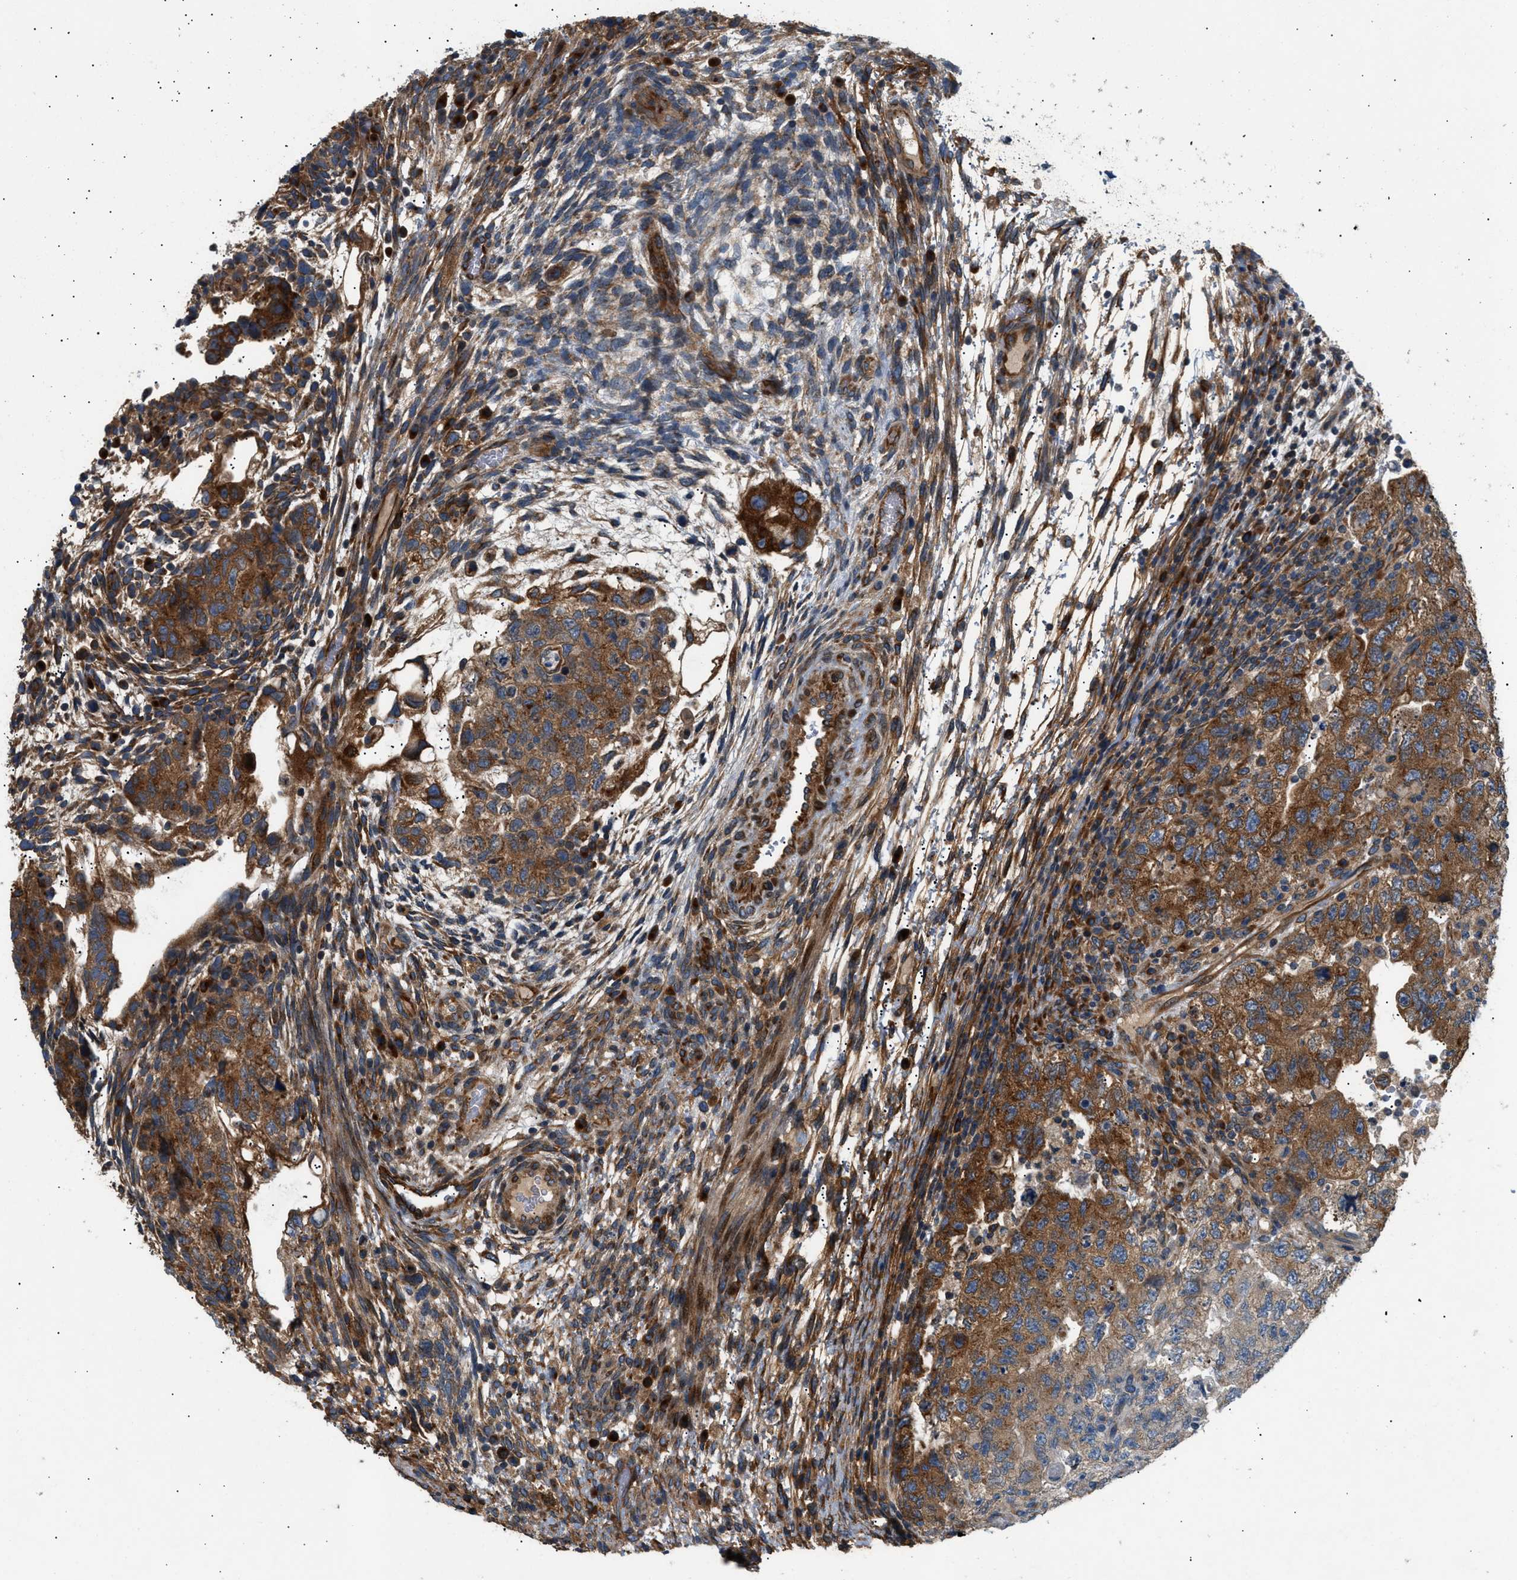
{"staining": {"intensity": "strong", "quantity": ">75%", "location": "cytoplasmic/membranous"}, "tissue": "testis cancer", "cell_type": "Tumor cells", "image_type": "cancer", "snomed": [{"axis": "morphology", "description": "Carcinoma, Embryonal, NOS"}, {"axis": "topography", "description": "Testis"}], "caption": "IHC micrograph of human testis cancer (embryonal carcinoma) stained for a protein (brown), which shows high levels of strong cytoplasmic/membranous positivity in approximately >75% of tumor cells.", "gene": "LYSMD3", "patient": {"sex": "male", "age": 36}}